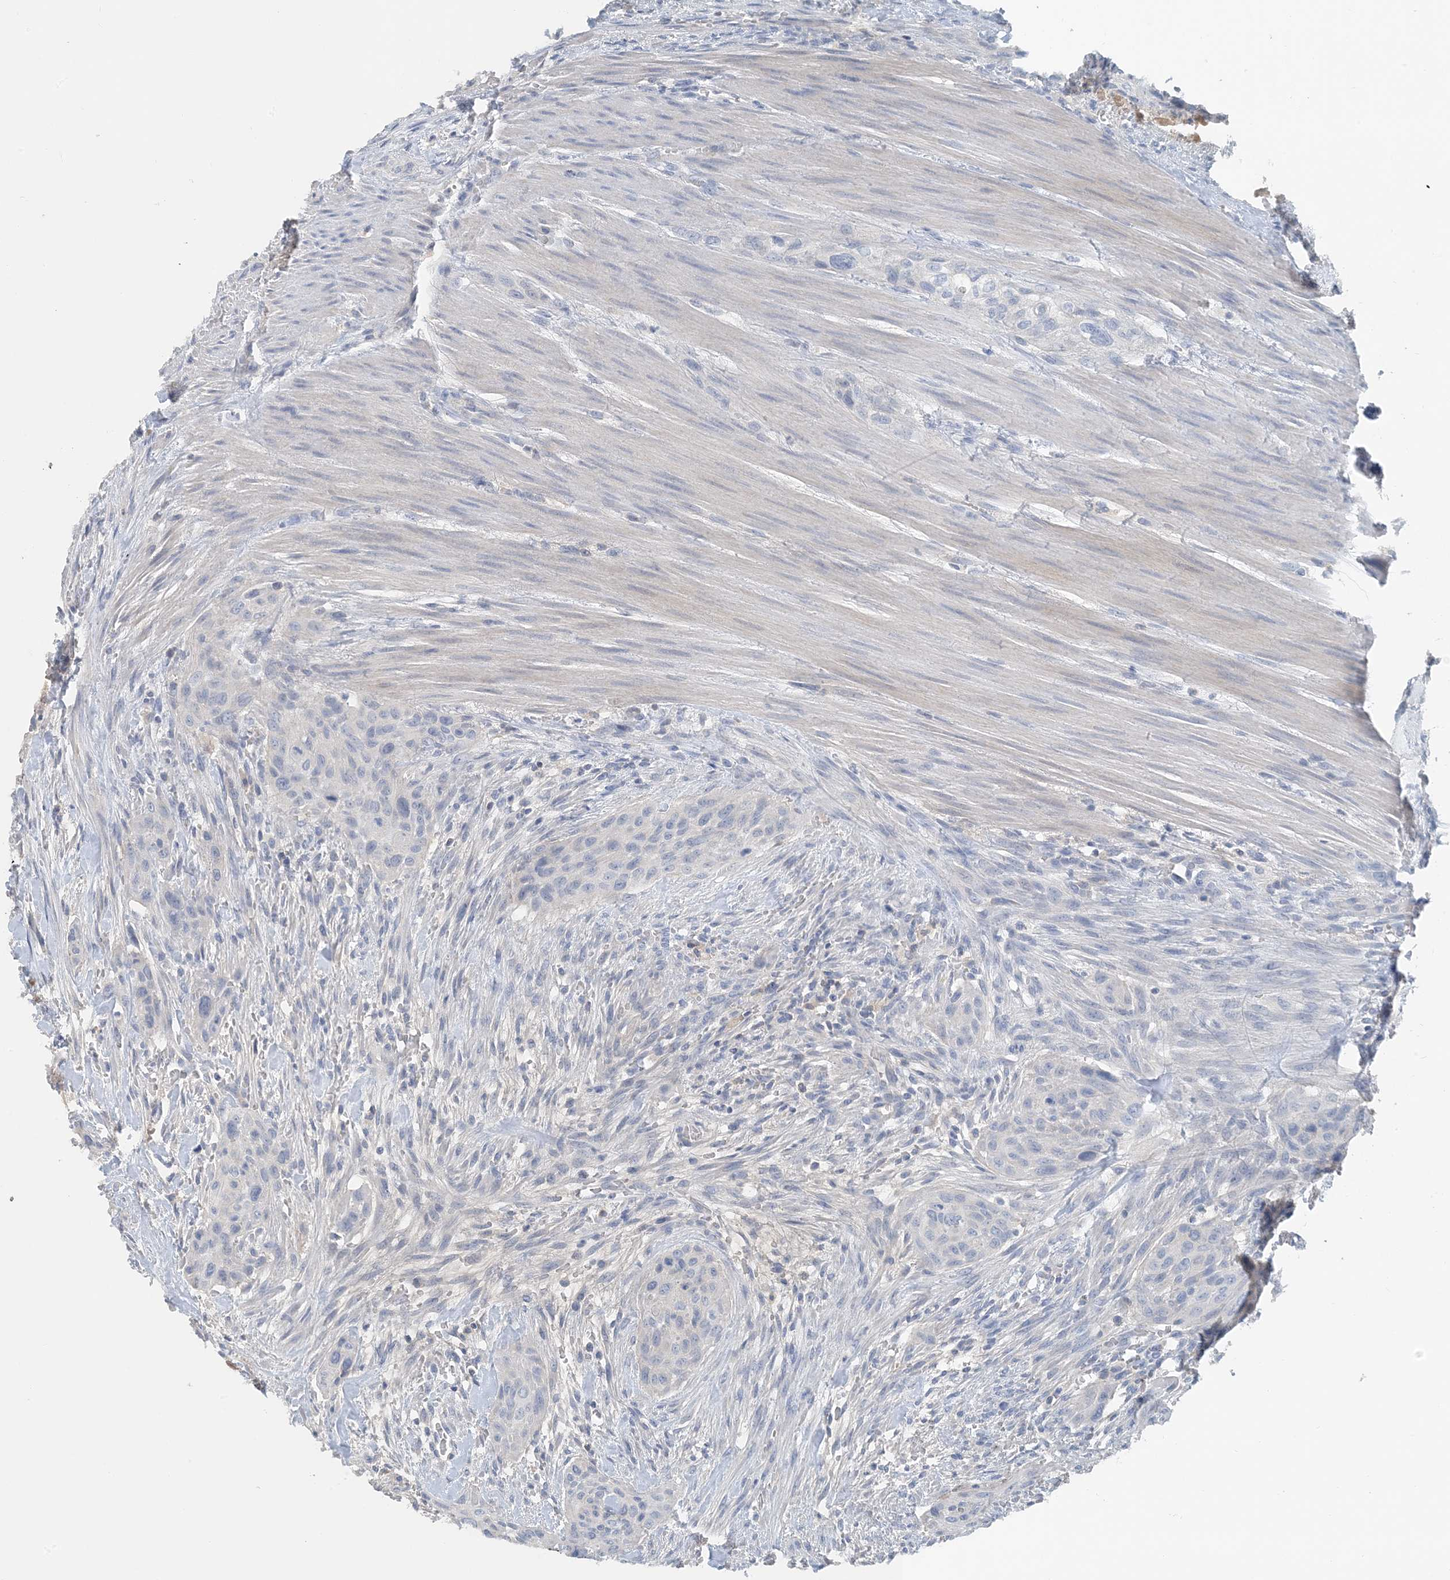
{"staining": {"intensity": "negative", "quantity": "none", "location": "none"}, "tissue": "urothelial cancer", "cell_type": "Tumor cells", "image_type": "cancer", "snomed": [{"axis": "morphology", "description": "Urothelial carcinoma, High grade"}, {"axis": "topography", "description": "Urinary bladder"}], "caption": "Immunohistochemistry of human urothelial cancer displays no staining in tumor cells.", "gene": "CTRL", "patient": {"sex": "male", "age": 35}}